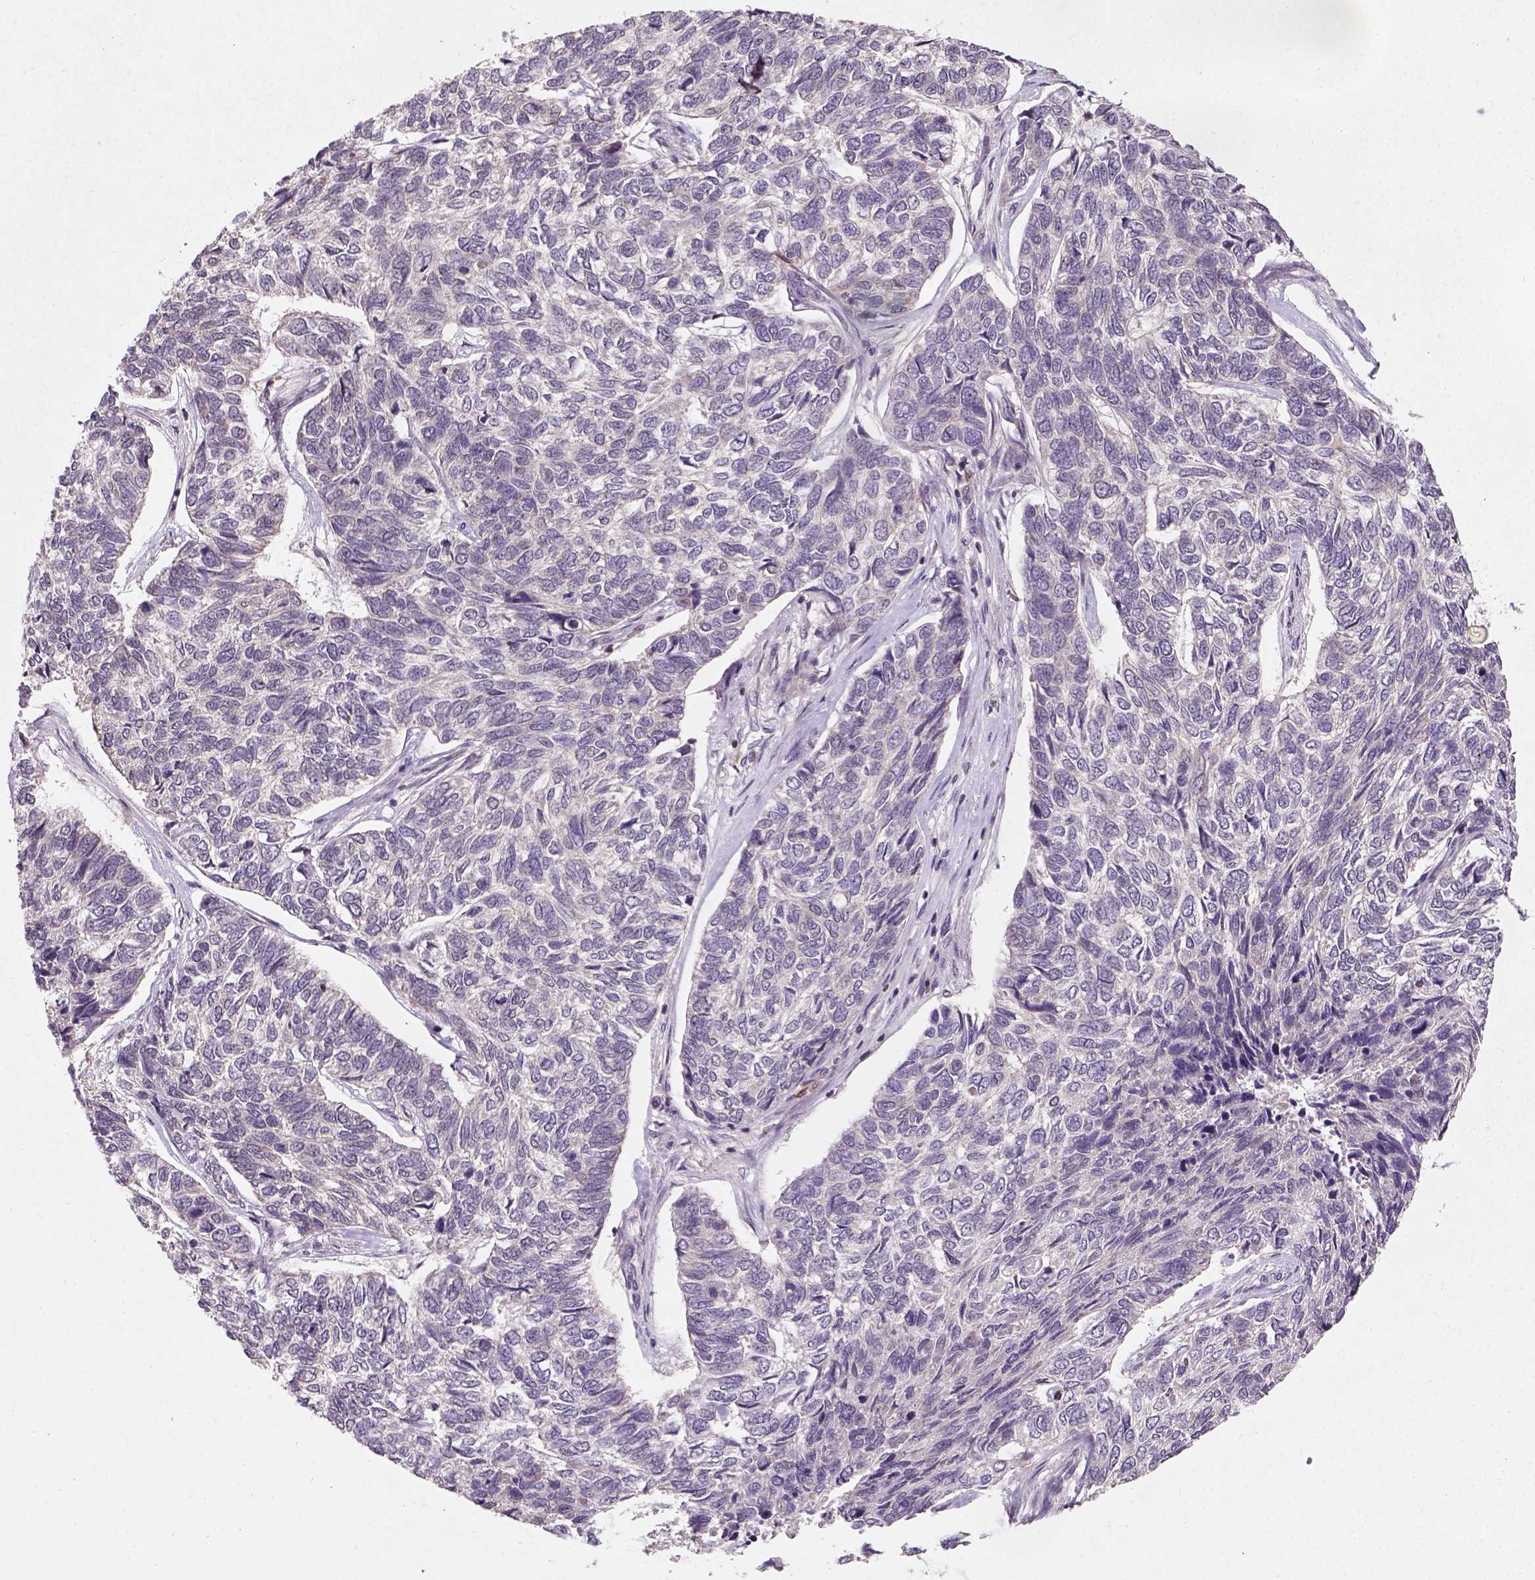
{"staining": {"intensity": "negative", "quantity": "none", "location": "none"}, "tissue": "skin cancer", "cell_type": "Tumor cells", "image_type": "cancer", "snomed": [{"axis": "morphology", "description": "Basal cell carcinoma"}, {"axis": "topography", "description": "Skin"}], "caption": "An immunohistochemistry image of skin basal cell carcinoma is shown. There is no staining in tumor cells of skin basal cell carcinoma.", "gene": "CAMKK1", "patient": {"sex": "female", "age": 65}}